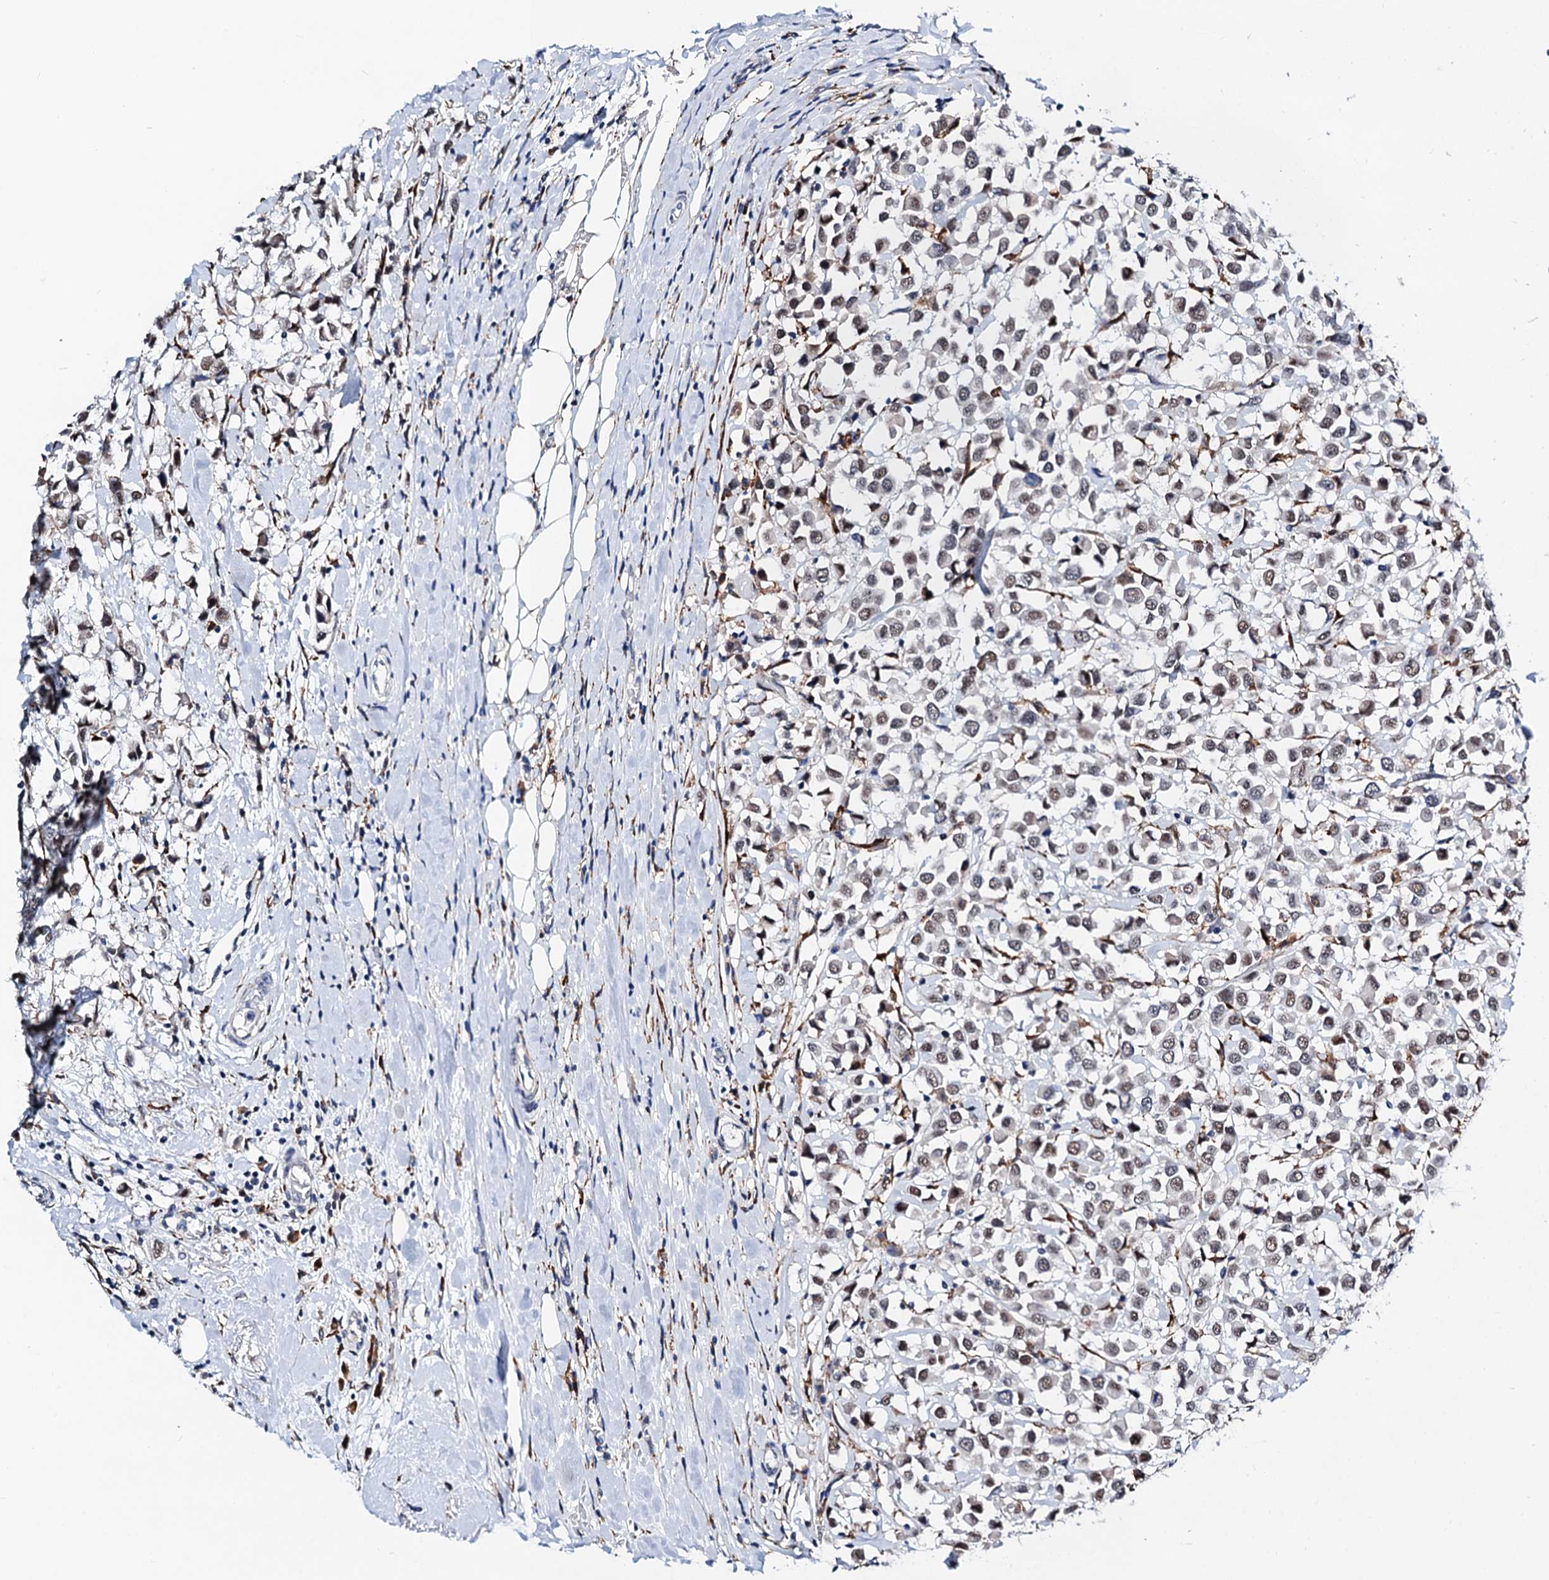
{"staining": {"intensity": "weak", "quantity": "25%-75%", "location": "nuclear"}, "tissue": "breast cancer", "cell_type": "Tumor cells", "image_type": "cancer", "snomed": [{"axis": "morphology", "description": "Duct carcinoma"}, {"axis": "topography", "description": "Breast"}], "caption": "Human breast cancer (invasive ductal carcinoma) stained for a protein (brown) shows weak nuclear positive staining in about 25%-75% of tumor cells.", "gene": "SLC7A10", "patient": {"sex": "female", "age": 61}}